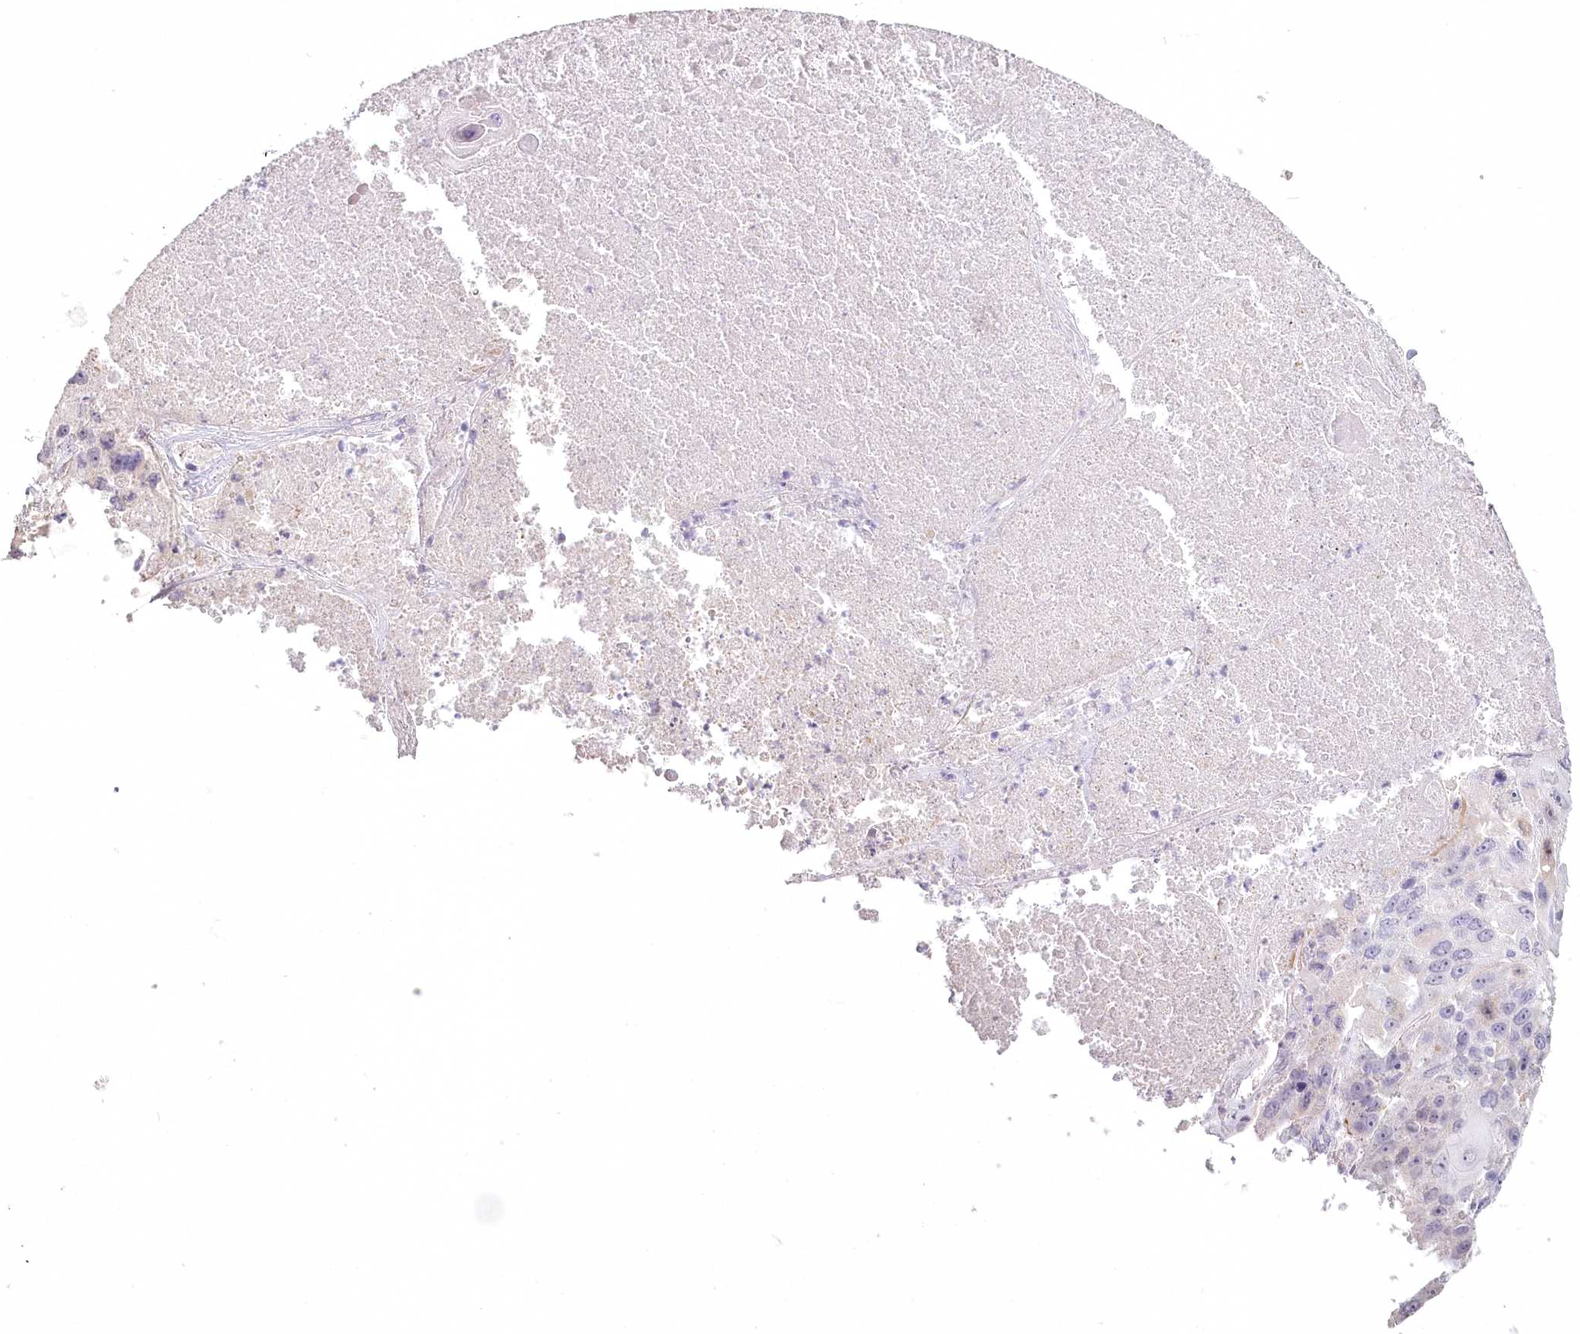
{"staining": {"intensity": "negative", "quantity": "none", "location": "none"}, "tissue": "lung cancer", "cell_type": "Tumor cells", "image_type": "cancer", "snomed": [{"axis": "morphology", "description": "Squamous cell carcinoma, NOS"}, {"axis": "topography", "description": "Lung"}], "caption": "Immunohistochemistry (IHC) of human lung cancer reveals no positivity in tumor cells.", "gene": "USP11", "patient": {"sex": "male", "age": 61}}